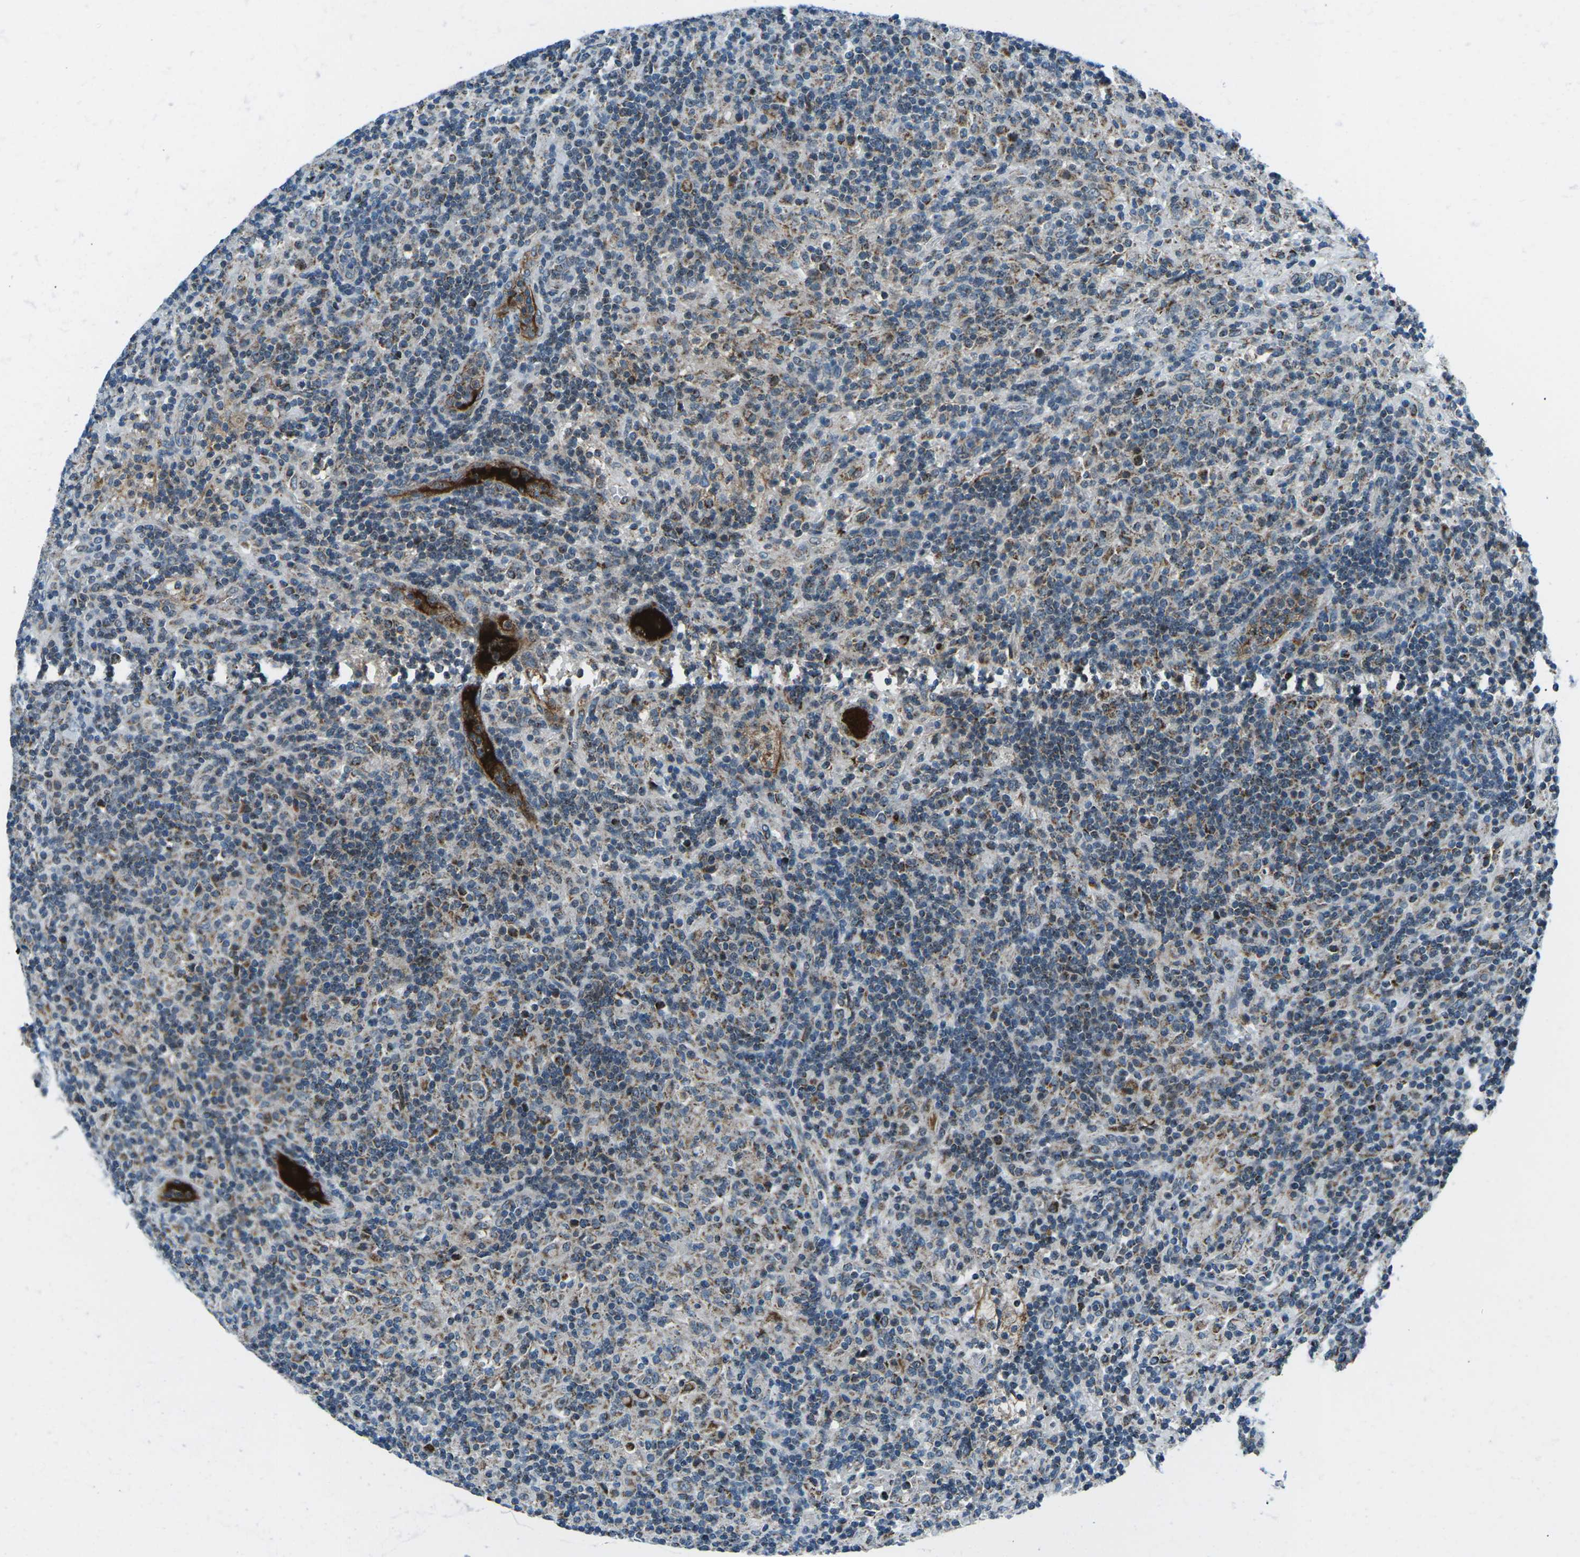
{"staining": {"intensity": "moderate", "quantity": "25%-75%", "location": "cytoplasmic/membranous"}, "tissue": "lymphoma", "cell_type": "Tumor cells", "image_type": "cancer", "snomed": [{"axis": "morphology", "description": "Hodgkin's disease, NOS"}, {"axis": "topography", "description": "Lymph node"}], "caption": "Protein analysis of lymphoma tissue reveals moderate cytoplasmic/membranous expression in about 25%-75% of tumor cells. (Brightfield microscopy of DAB IHC at high magnification).", "gene": "RFESD", "patient": {"sex": "male", "age": 70}}